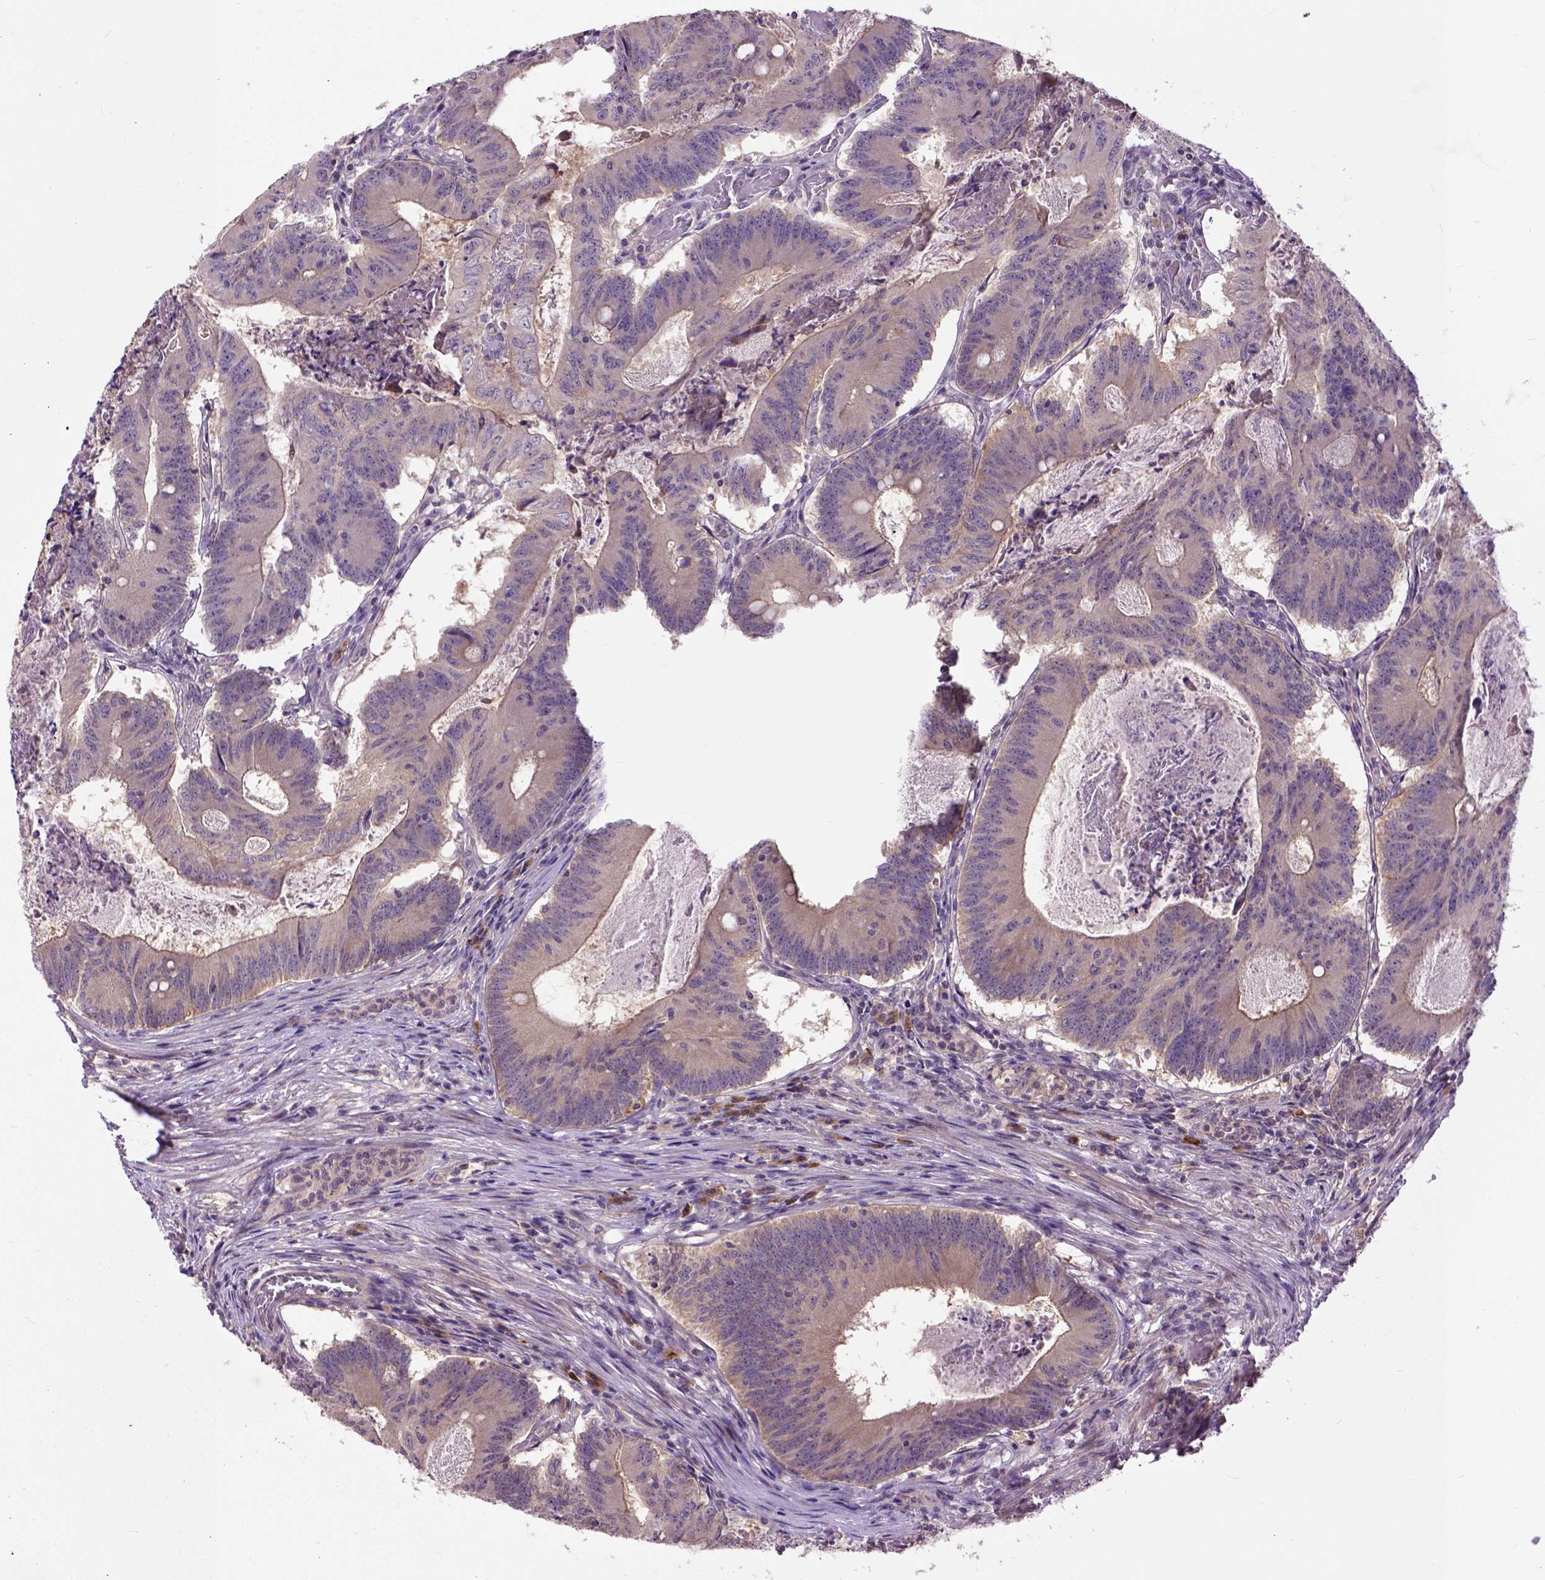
{"staining": {"intensity": "moderate", "quantity": "25%-75%", "location": "cytoplasmic/membranous"}, "tissue": "colorectal cancer", "cell_type": "Tumor cells", "image_type": "cancer", "snomed": [{"axis": "morphology", "description": "Adenocarcinoma, NOS"}, {"axis": "topography", "description": "Colon"}], "caption": "A high-resolution image shows immunohistochemistry staining of adenocarcinoma (colorectal), which displays moderate cytoplasmic/membranous staining in about 25%-75% of tumor cells.", "gene": "CPNE1", "patient": {"sex": "female", "age": 70}}